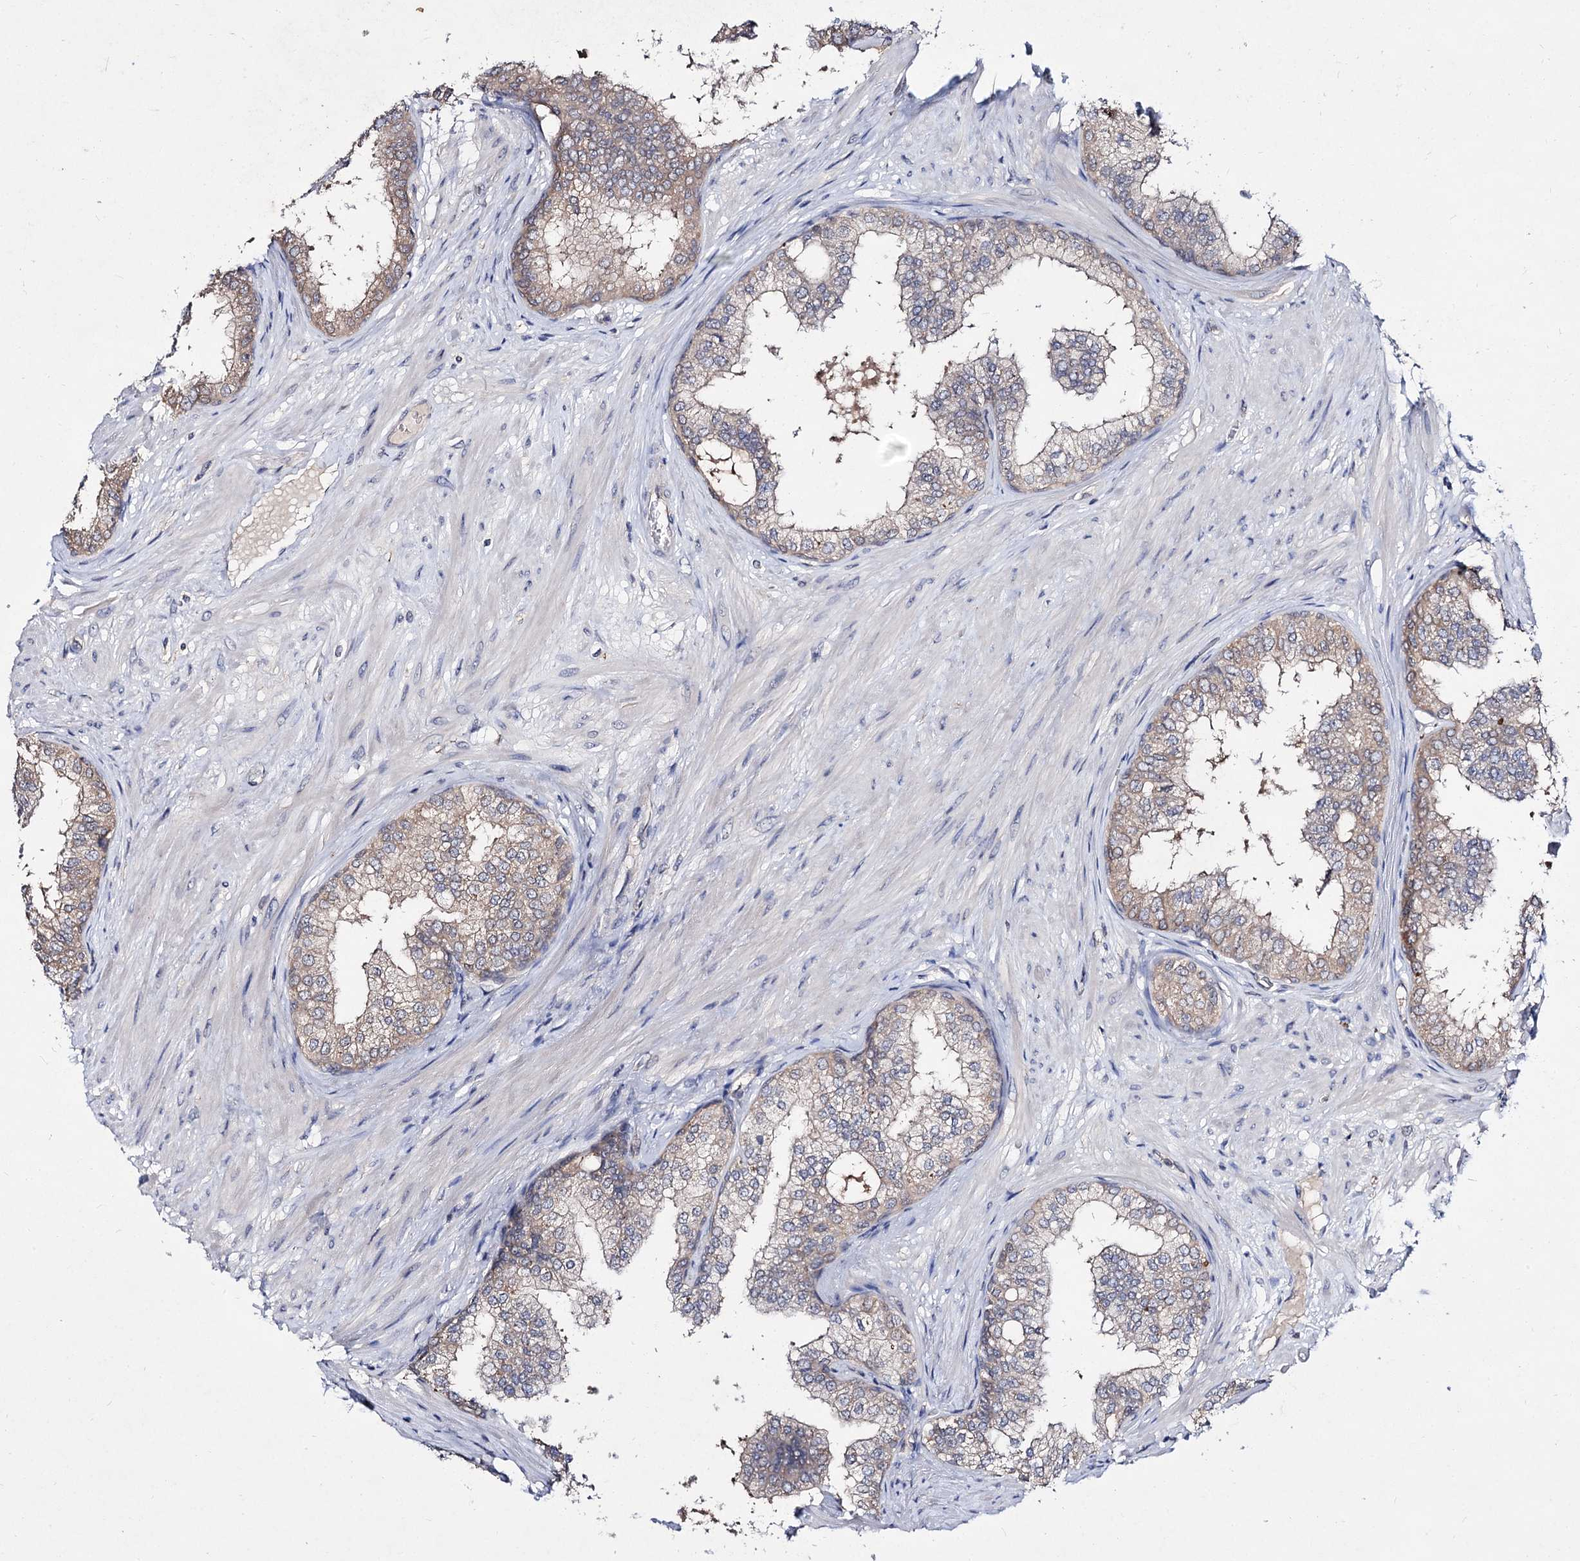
{"staining": {"intensity": "weak", "quantity": "<25%", "location": "cytoplasmic/membranous"}, "tissue": "prostate", "cell_type": "Glandular cells", "image_type": "normal", "snomed": [{"axis": "morphology", "description": "Normal tissue, NOS"}, {"axis": "topography", "description": "Prostate"}], "caption": "A photomicrograph of human prostate is negative for staining in glandular cells. The staining was performed using DAB (3,3'-diaminobenzidine) to visualize the protein expression in brown, while the nuclei were stained in blue with hematoxylin (Magnification: 20x).", "gene": "ACTR6", "patient": {"sex": "male", "age": 60}}